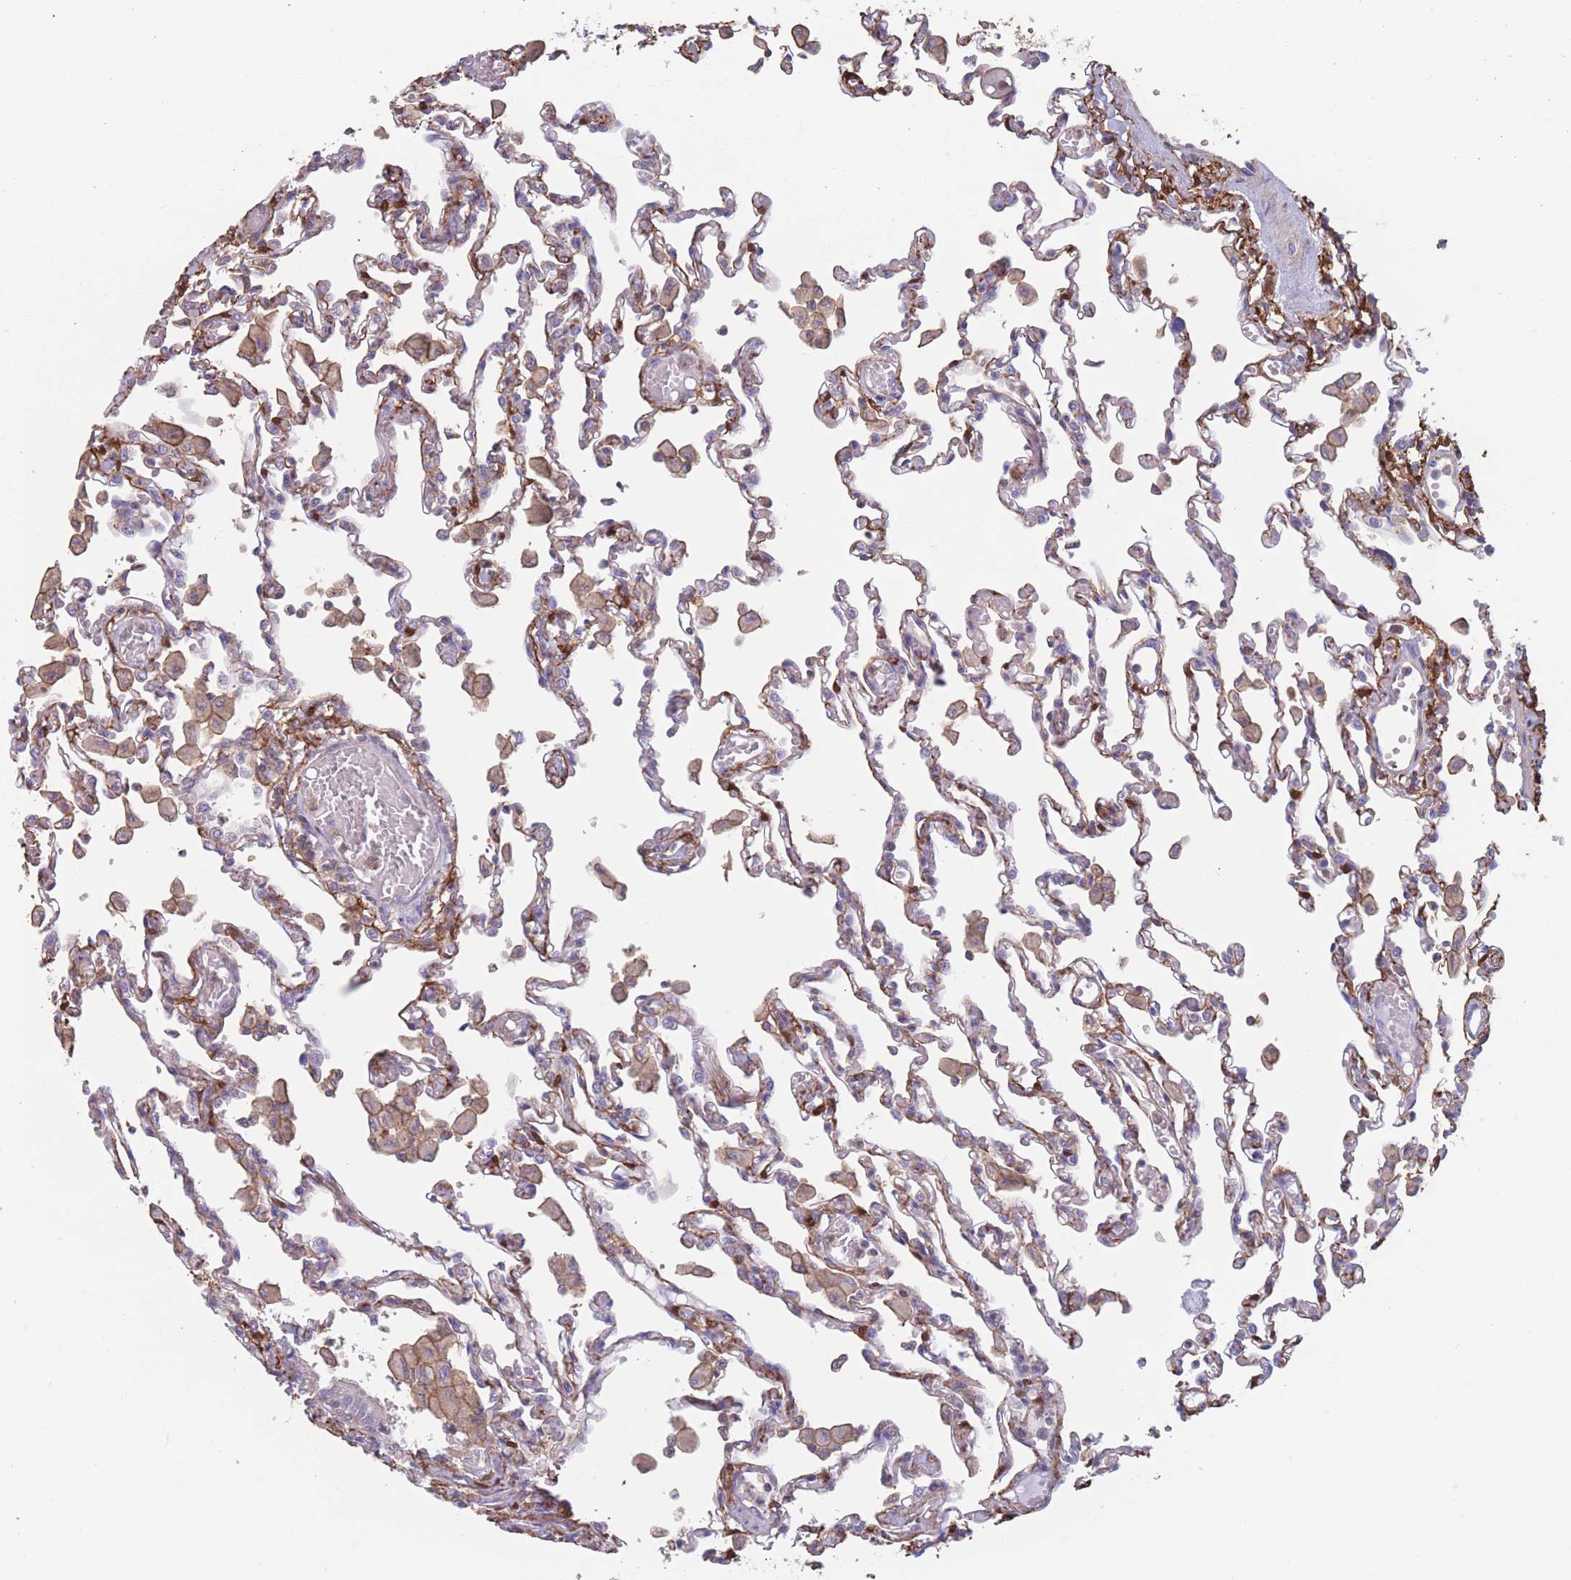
{"staining": {"intensity": "weak", "quantity": "25%-75%", "location": "cytoplasmic/membranous"}, "tissue": "lung", "cell_type": "Alveolar cells", "image_type": "normal", "snomed": [{"axis": "morphology", "description": "Normal tissue, NOS"}, {"axis": "topography", "description": "Bronchus"}, {"axis": "topography", "description": "Lung"}], "caption": "Immunohistochemistry (IHC) (DAB) staining of unremarkable lung exhibits weak cytoplasmic/membranous protein positivity in about 25%-75% of alveolar cells.", "gene": "ADH1A", "patient": {"sex": "female", "age": 49}}